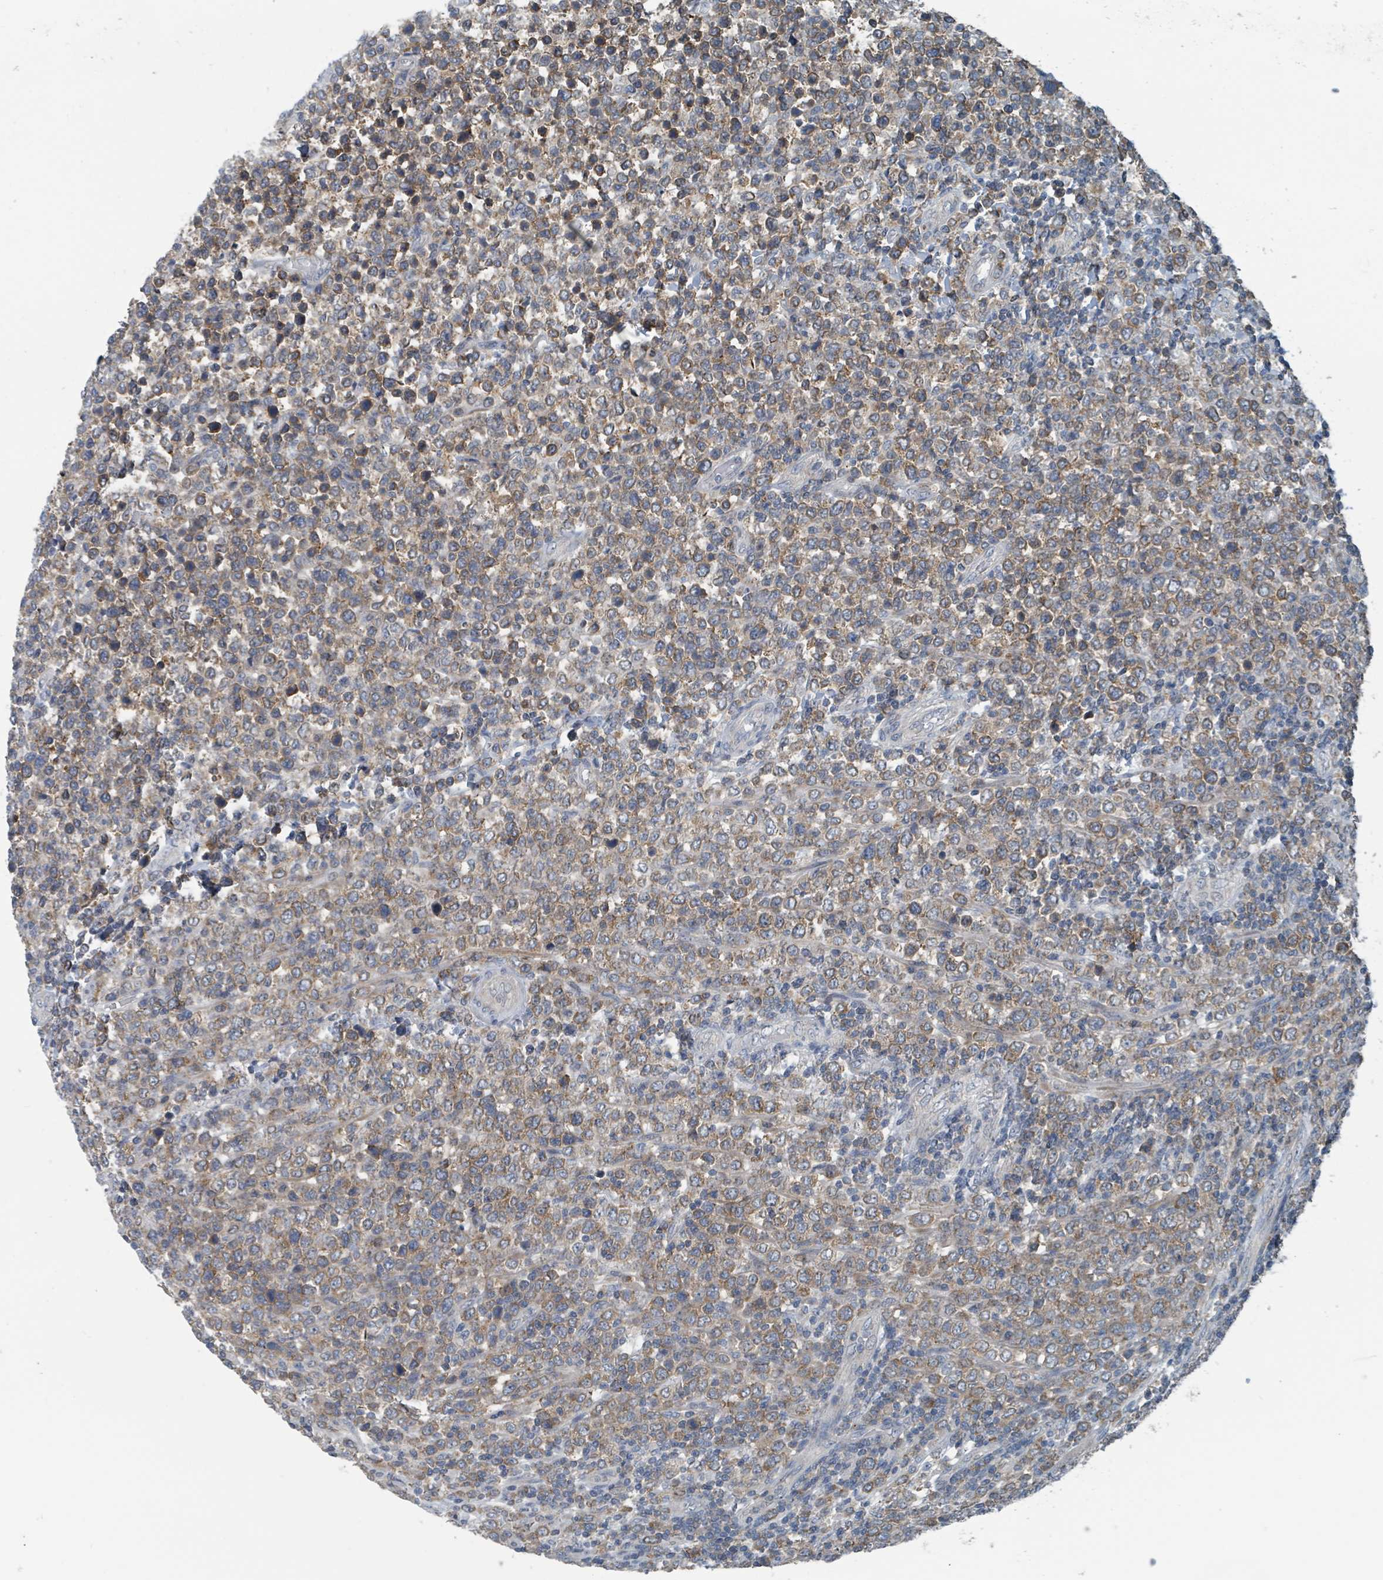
{"staining": {"intensity": "moderate", "quantity": "25%-75%", "location": "cytoplasmic/membranous"}, "tissue": "lymphoma", "cell_type": "Tumor cells", "image_type": "cancer", "snomed": [{"axis": "morphology", "description": "Malignant lymphoma, non-Hodgkin's type, High grade"}, {"axis": "topography", "description": "Soft tissue"}], "caption": "Immunohistochemistry histopathology image of neoplastic tissue: lymphoma stained using immunohistochemistry demonstrates medium levels of moderate protein expression localized specifically in the cytoplasmic/membranous of tumor cells, appearing as a cytoplasmic/membranous brown color.", "gene": "ACBD4", "patient": {"sex": "female", "age": 56}}